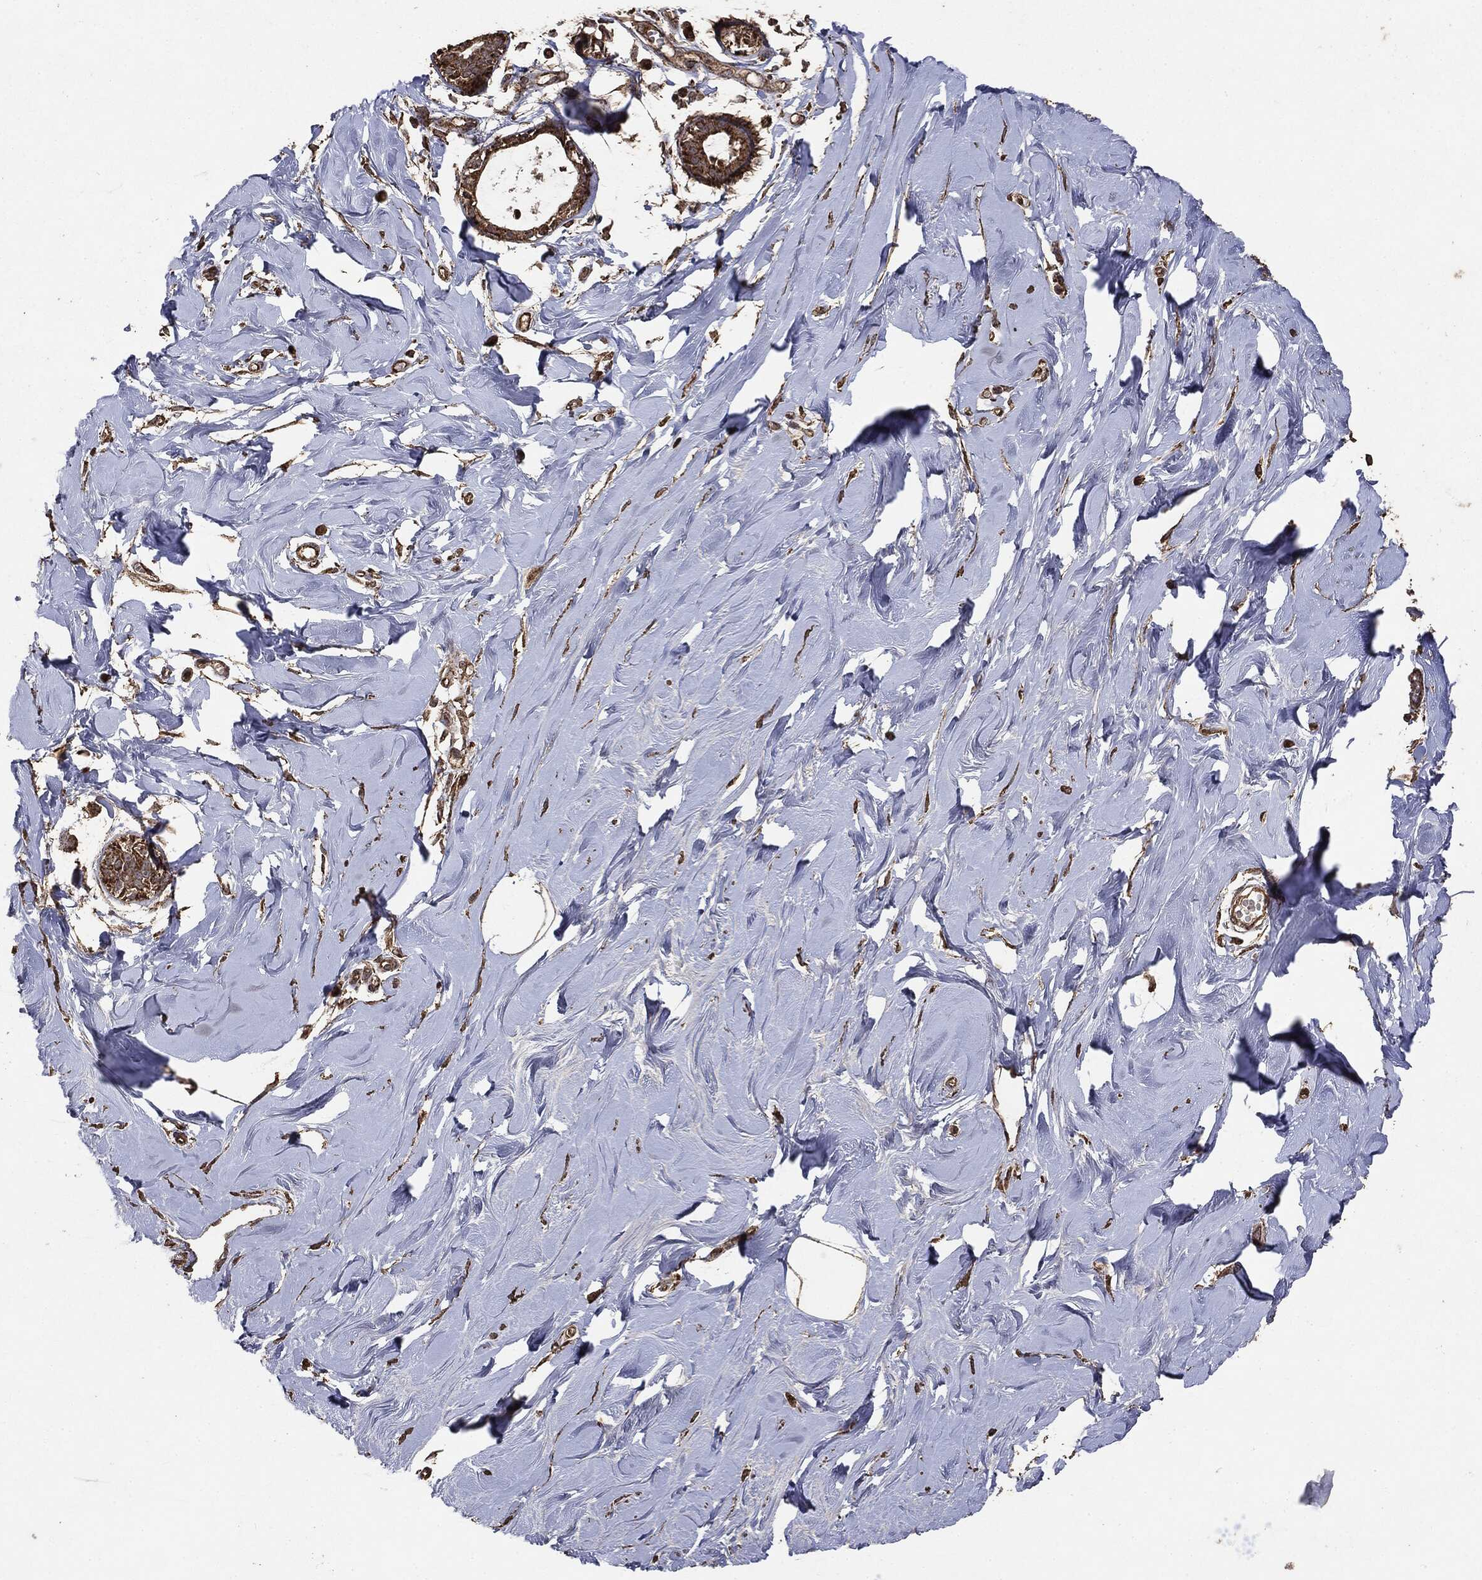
{"staining": {"intensity": "strong", "quantity": ">75%", "location": "cytoplasmic/membranous"}, "tissue": "soft tissue", "cell_type": "Fibroblasts", "image_type": "normal", "snomed": [{"axis": "morphology", "description": "Normal tissue, NOS"}, {"axis": "topography", "description": "Breast"}], "caption": "Normal soft tissue was stained to show a protein in brown. There is high levels of strong cytoplasmic/membranous expression in approximately >75% of fibroblasts.", "gene": "MTOR", "patient": {"sex": "female", "age": 49}}